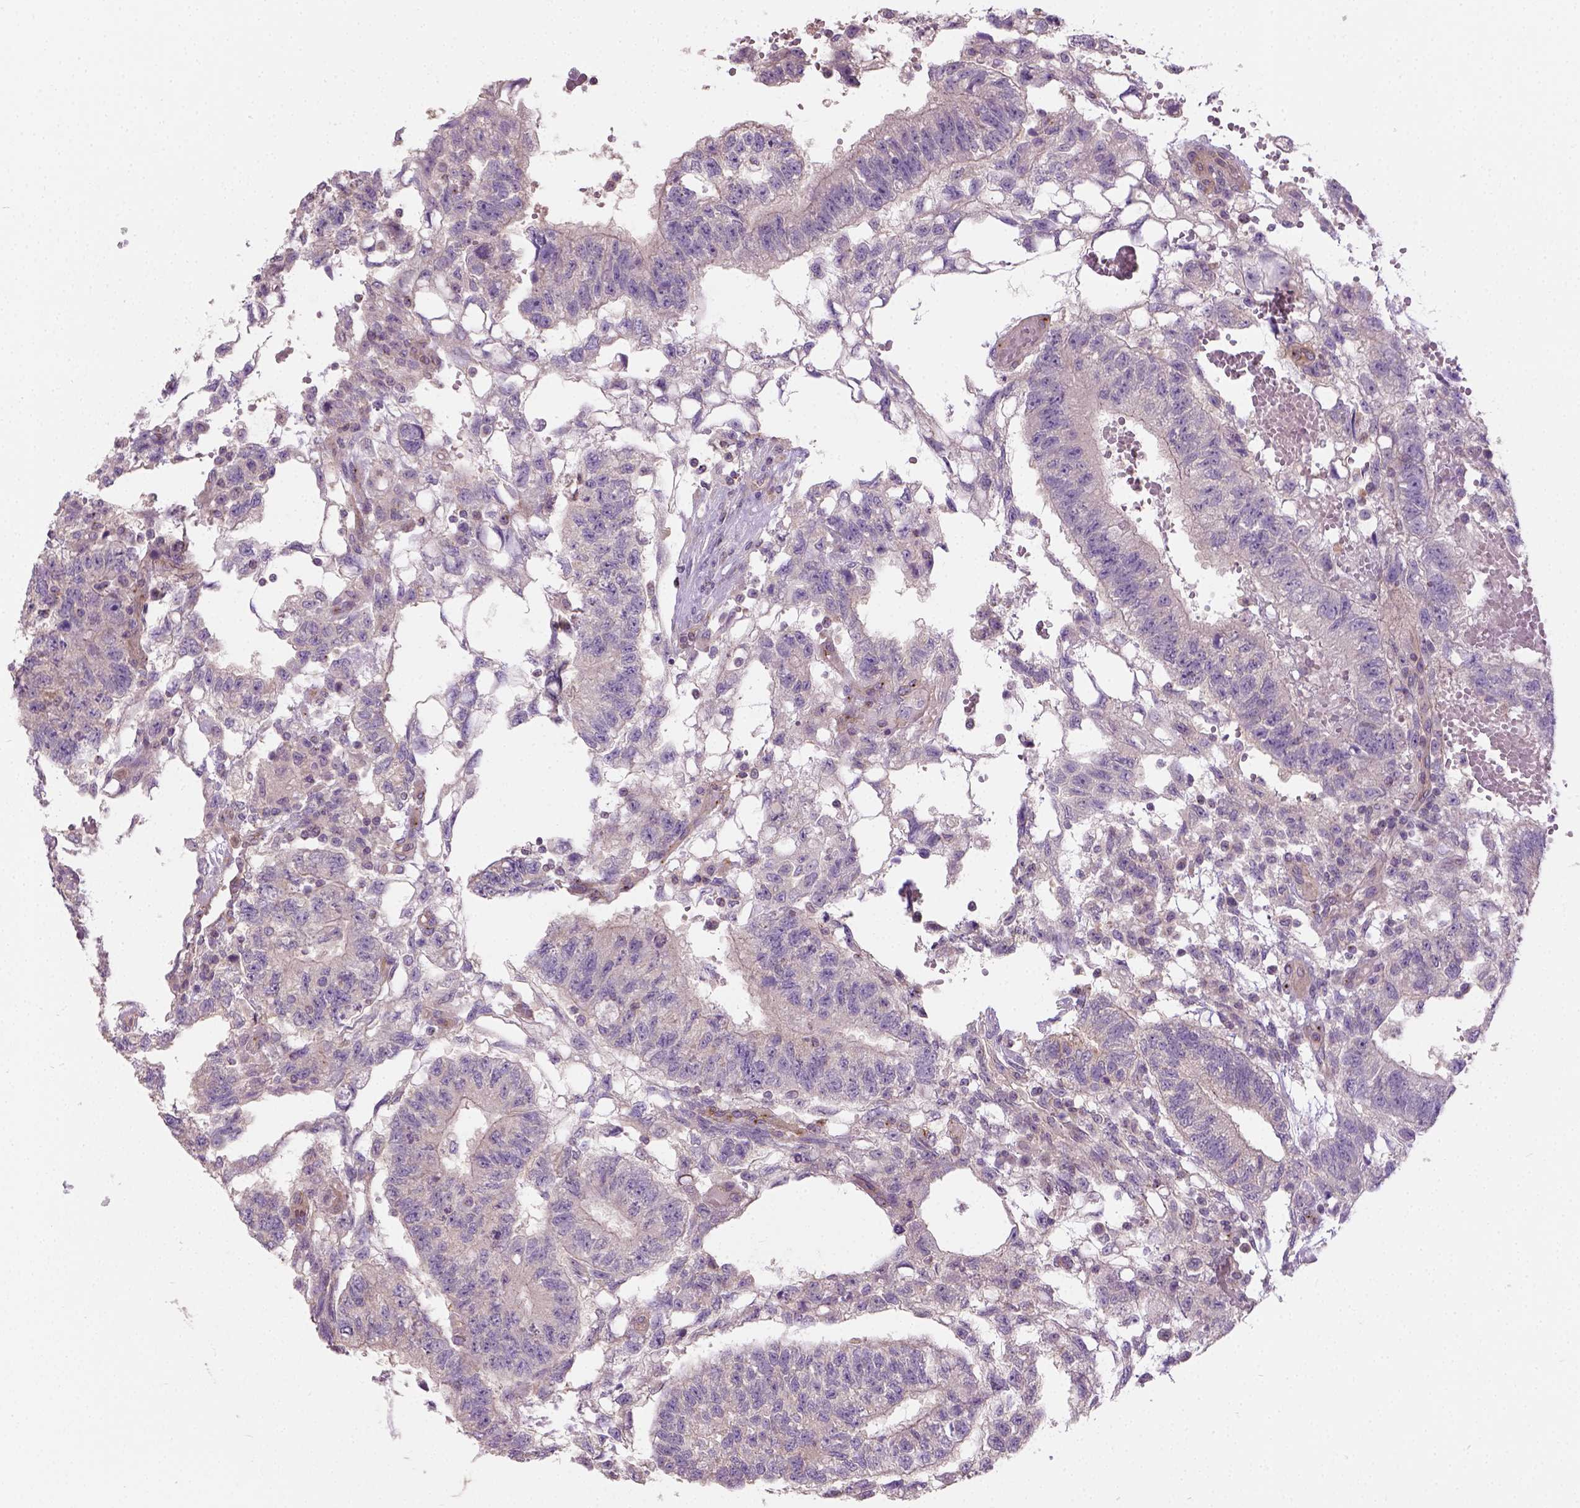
{"staining": {"intensity": "weak", "quantity": ">75%", "location": "cytoplasmic/membranous"}, "tissue": "testis cancer", "cell_type": "Tumor cells", "image_type": "cancer", "snomed": [{"axis": "morphology", "description": "Carcinoma, Embryonal, NOS"}, {"axis": "topography", "description": "Testis"}], "caption": "Immunohistochemical staining of human testis cancer (embryonal carcinoma) displays weak cytoplasmic/membranous protein expression in about >75% of tumor cells.", "gene": "CRACR2A", "patient": {"sex": "male", "age": 32}}